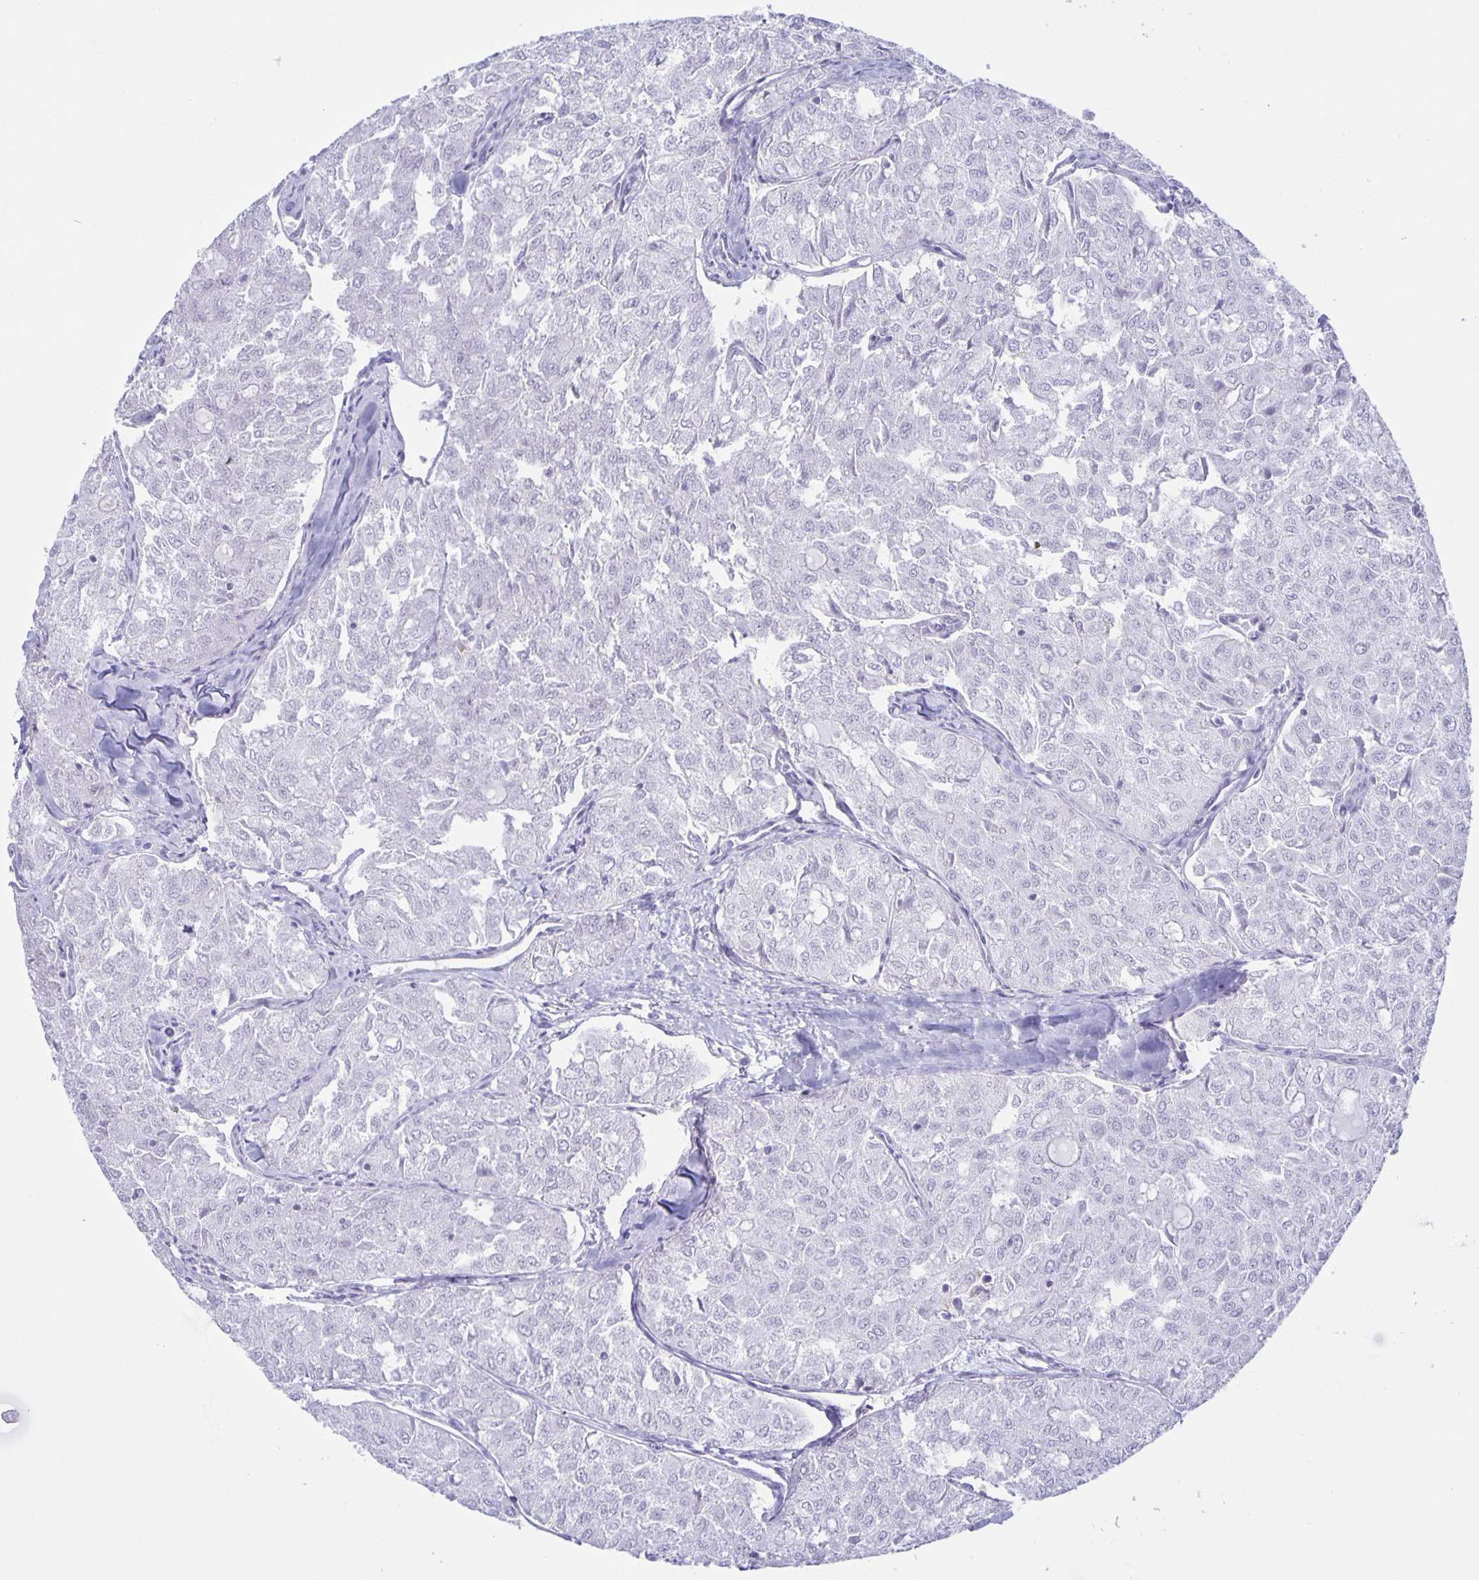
{"staining": {"intensity": "negative", "quantity": "none", "location": "none"}, "tissue": "thyroid cancer", "cell_type": "Tumor cells", "image_type": "cancer", "snomed": [{"axis": "morphology", "description": "Follicular adenoma carcinoma, NOS"}, {"axis": "topography", "description": "Thyroid gland"}], "caption": "This micrograph is of thyroid cancer stained with immunohistochemistry to label a protein in brown with the nuclei are counter-stained blue. There is no staining in tumor cells.", "gene": "LIPA", "patient": {"sex": "male", "age": 75}}